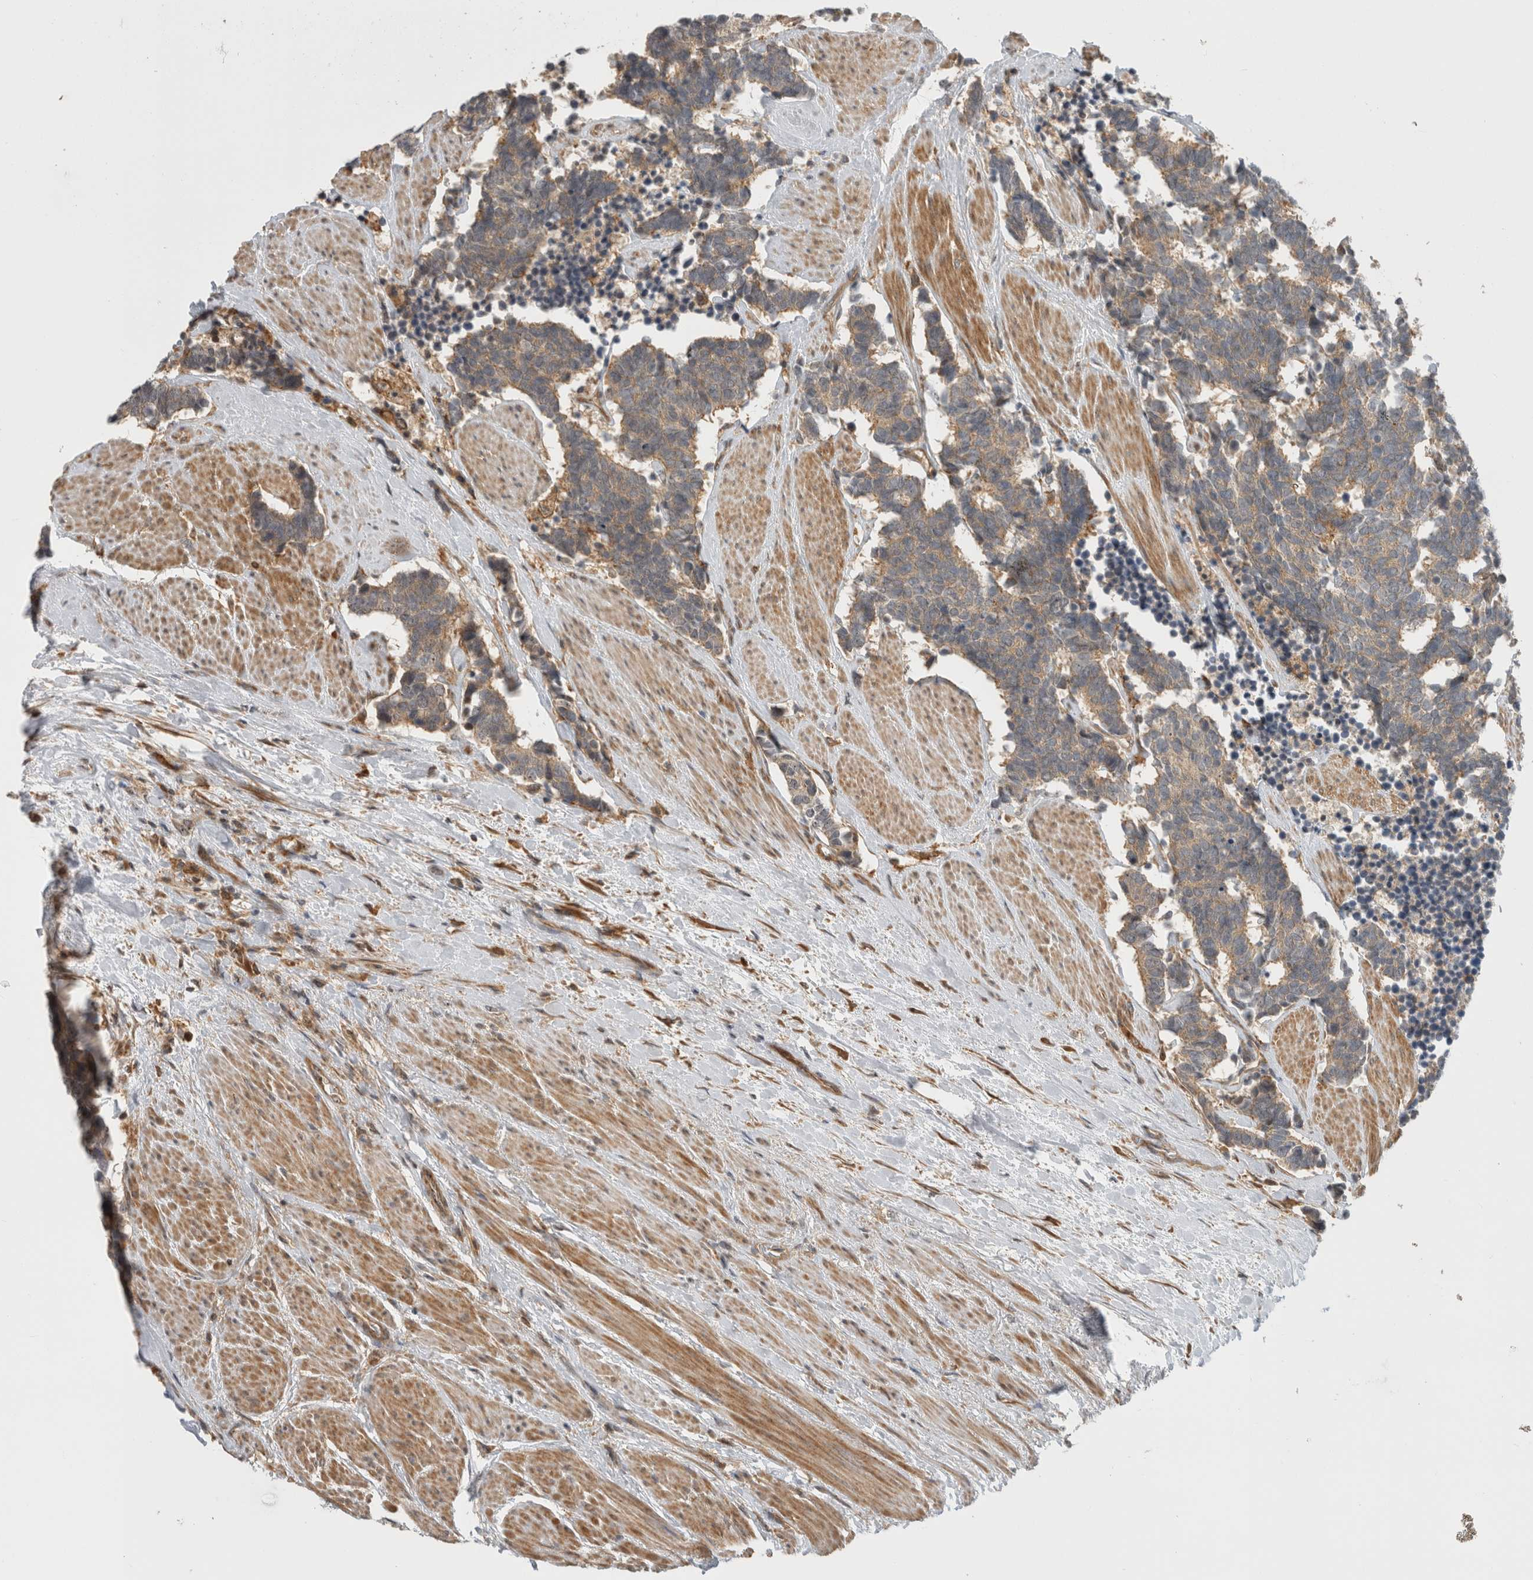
{"staining": {"intensity": "weak", "quantity": ">75%", "location": "cytoplasmic/membranous"}, "tissue": "carcinoid", "cell_type": "Tumor cells", "image_type": "cancer", "snomed": [{"axis": "morphology", "description": "Carcinoma, NOS"}, {"axis": "morphology", "description": "Carcinoid, malignant, NOS"}, {"axis": "topography", "description": "Urinary bladder"}], "caption": "Carcinoid stained for a protein (brown) displays weak cytoplasmic/membranous positive positivity in approximately >75% of tumor cells.", "gene": "WASF2", "patient": {"sex": "male", "age": 57}}